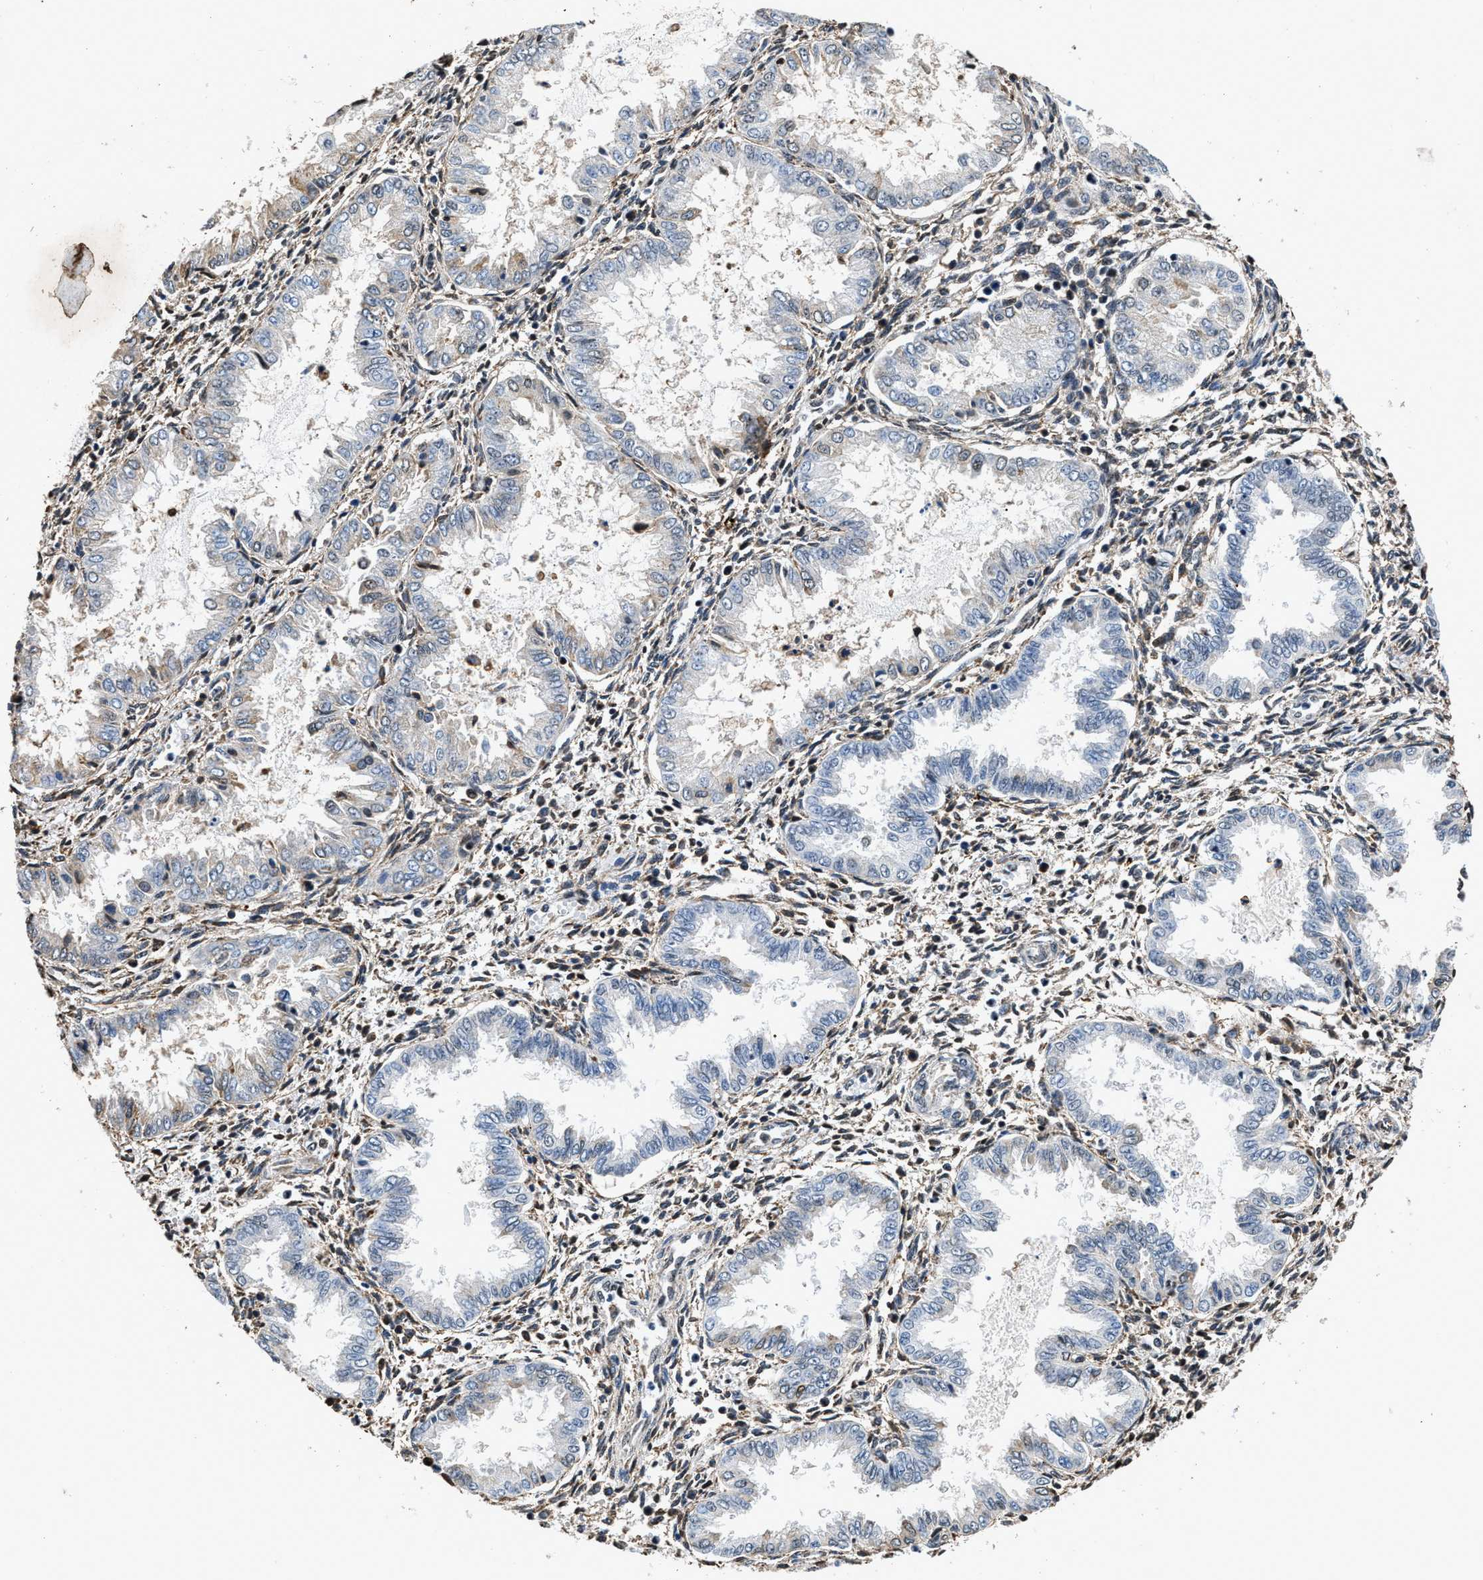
{"staining": {"intensity": "moderate", "quantity": "25%-75%", "location": "nuclear"}, "tissue": "endometrium", "cell_type": "Cells in endometrial stroma", "image_type": "normal", "snomed": [{"axis": "morphology", "description": "Normal tissue, NOS"}, {"axis": "topography", "description": "Endometrium"}], "caption": "IHC of normal human endometrium shows medium levels of moderate nuclear expression in approximately 25%-75% of cells in endometrial stroma.", "gene": "HNRNPF", "patient": {"sex": "female", "age": 33}}